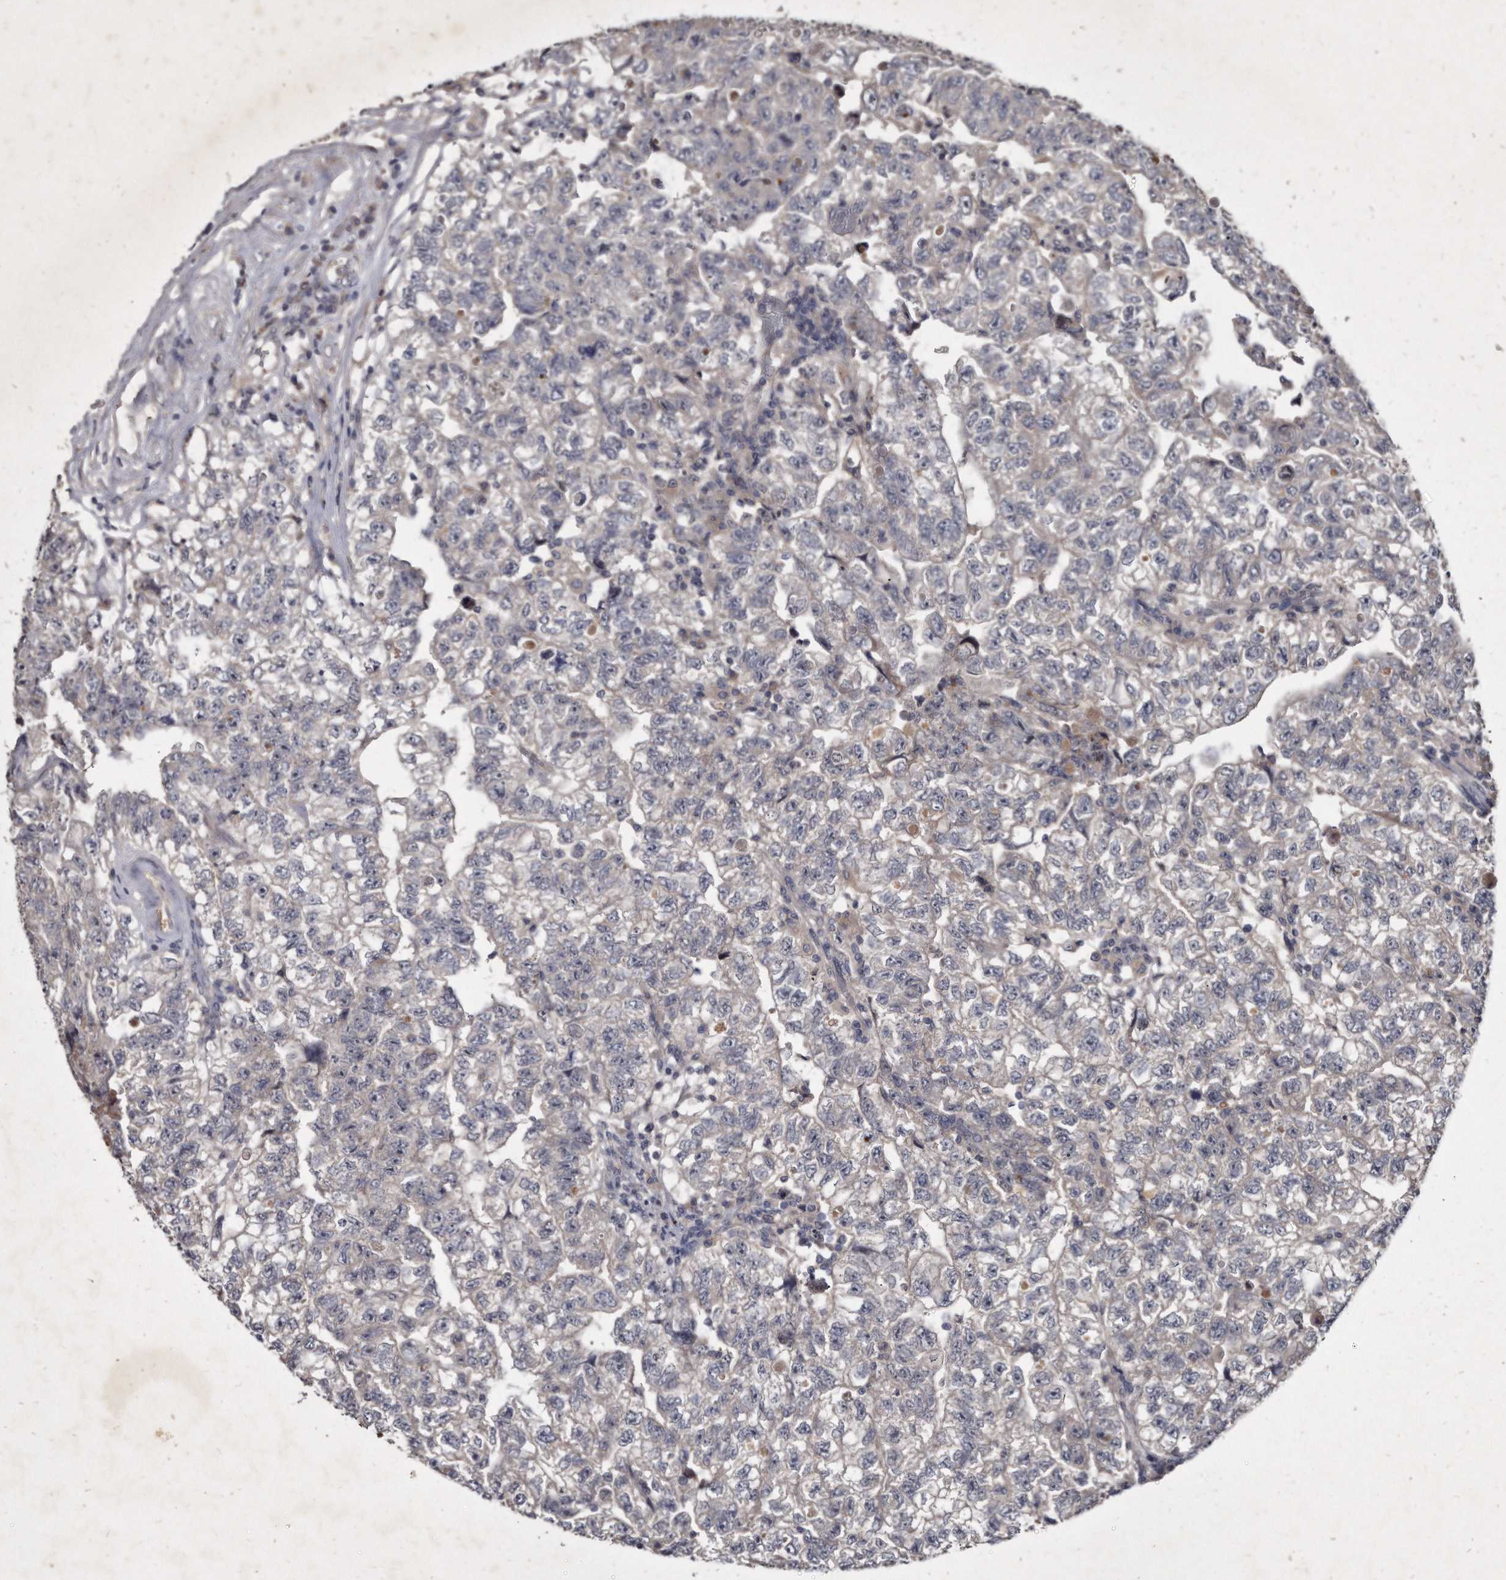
{"staining": {"intensity": "weak", "quantity": "<25%", "location": "cytoplasmic/membranous"}, "tissue": "testis cancer", "cell_type": "Tumor cells", "image_type": "cancer", "snomed": [{"axis": "morphology", "description": "Carcinoma, Embryonal, NOS"}, {"axis": "topography", "description": "Testis"}], "caption": "Immunohistochemical staining of testis cancer (embryonal carcinoma) shows no significant staining in tumor cells.", "gene": "KLHDC3", "patient": {"sex": "male", "age": 36}}